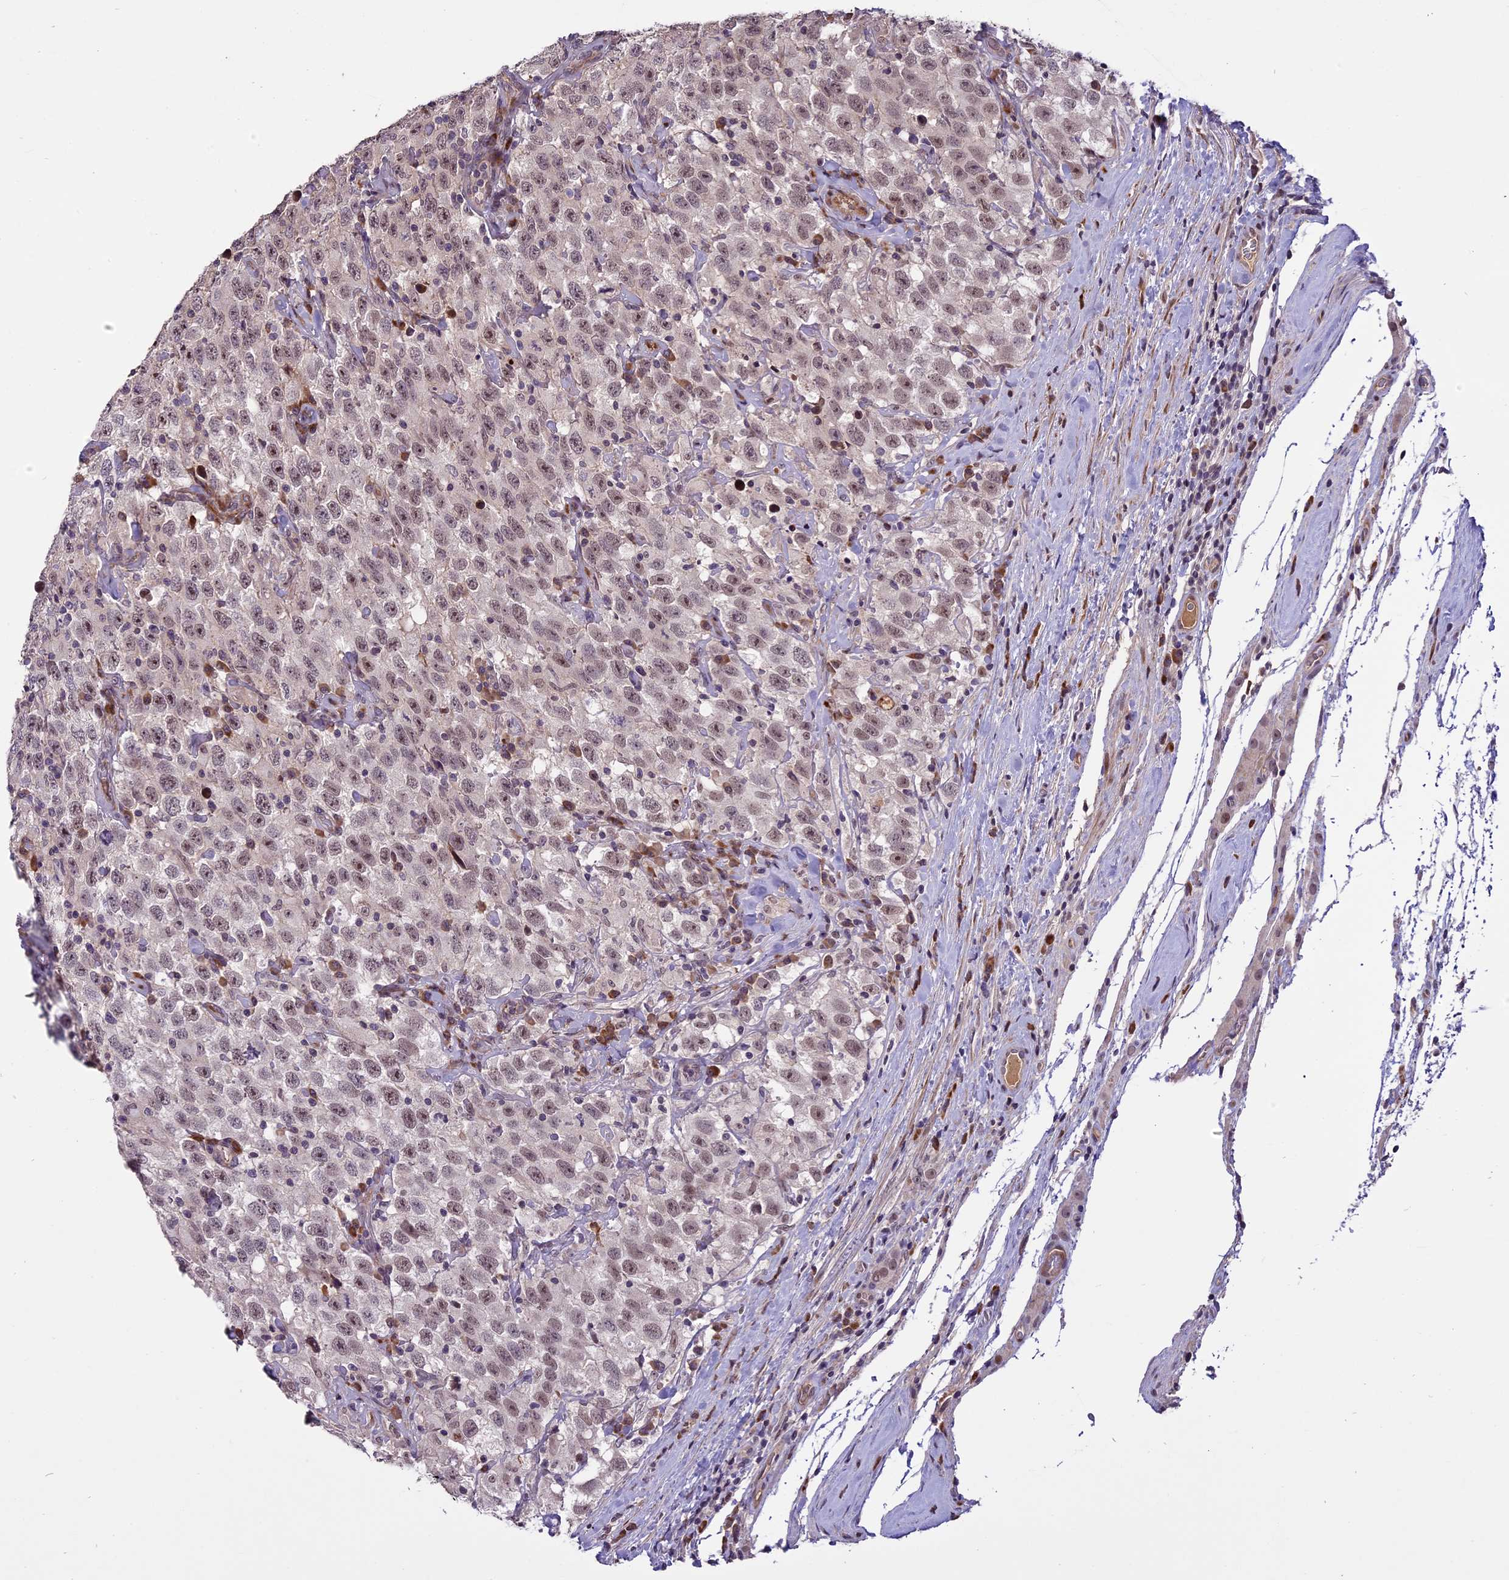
{"staining": {"intensity": "weak", "quantity": "25%-75%", "location": "nuclear"}, "tissue": "testis cancer", "cell_type": "Tumor cells", "image_type": "cancer", "snomed": [{"axis": "morphology", "description": "Seminoma, NOS"}, {"axis": "topography", "description": "Testis"}], "caption": "Approximately 25%-75% of tumor cells in testis seminoma show weak nuclear protein staining as visualized by brown immunohistochemical staining.", "gene": "ENHO", "patient": {"sex": "male", "age": 41}}